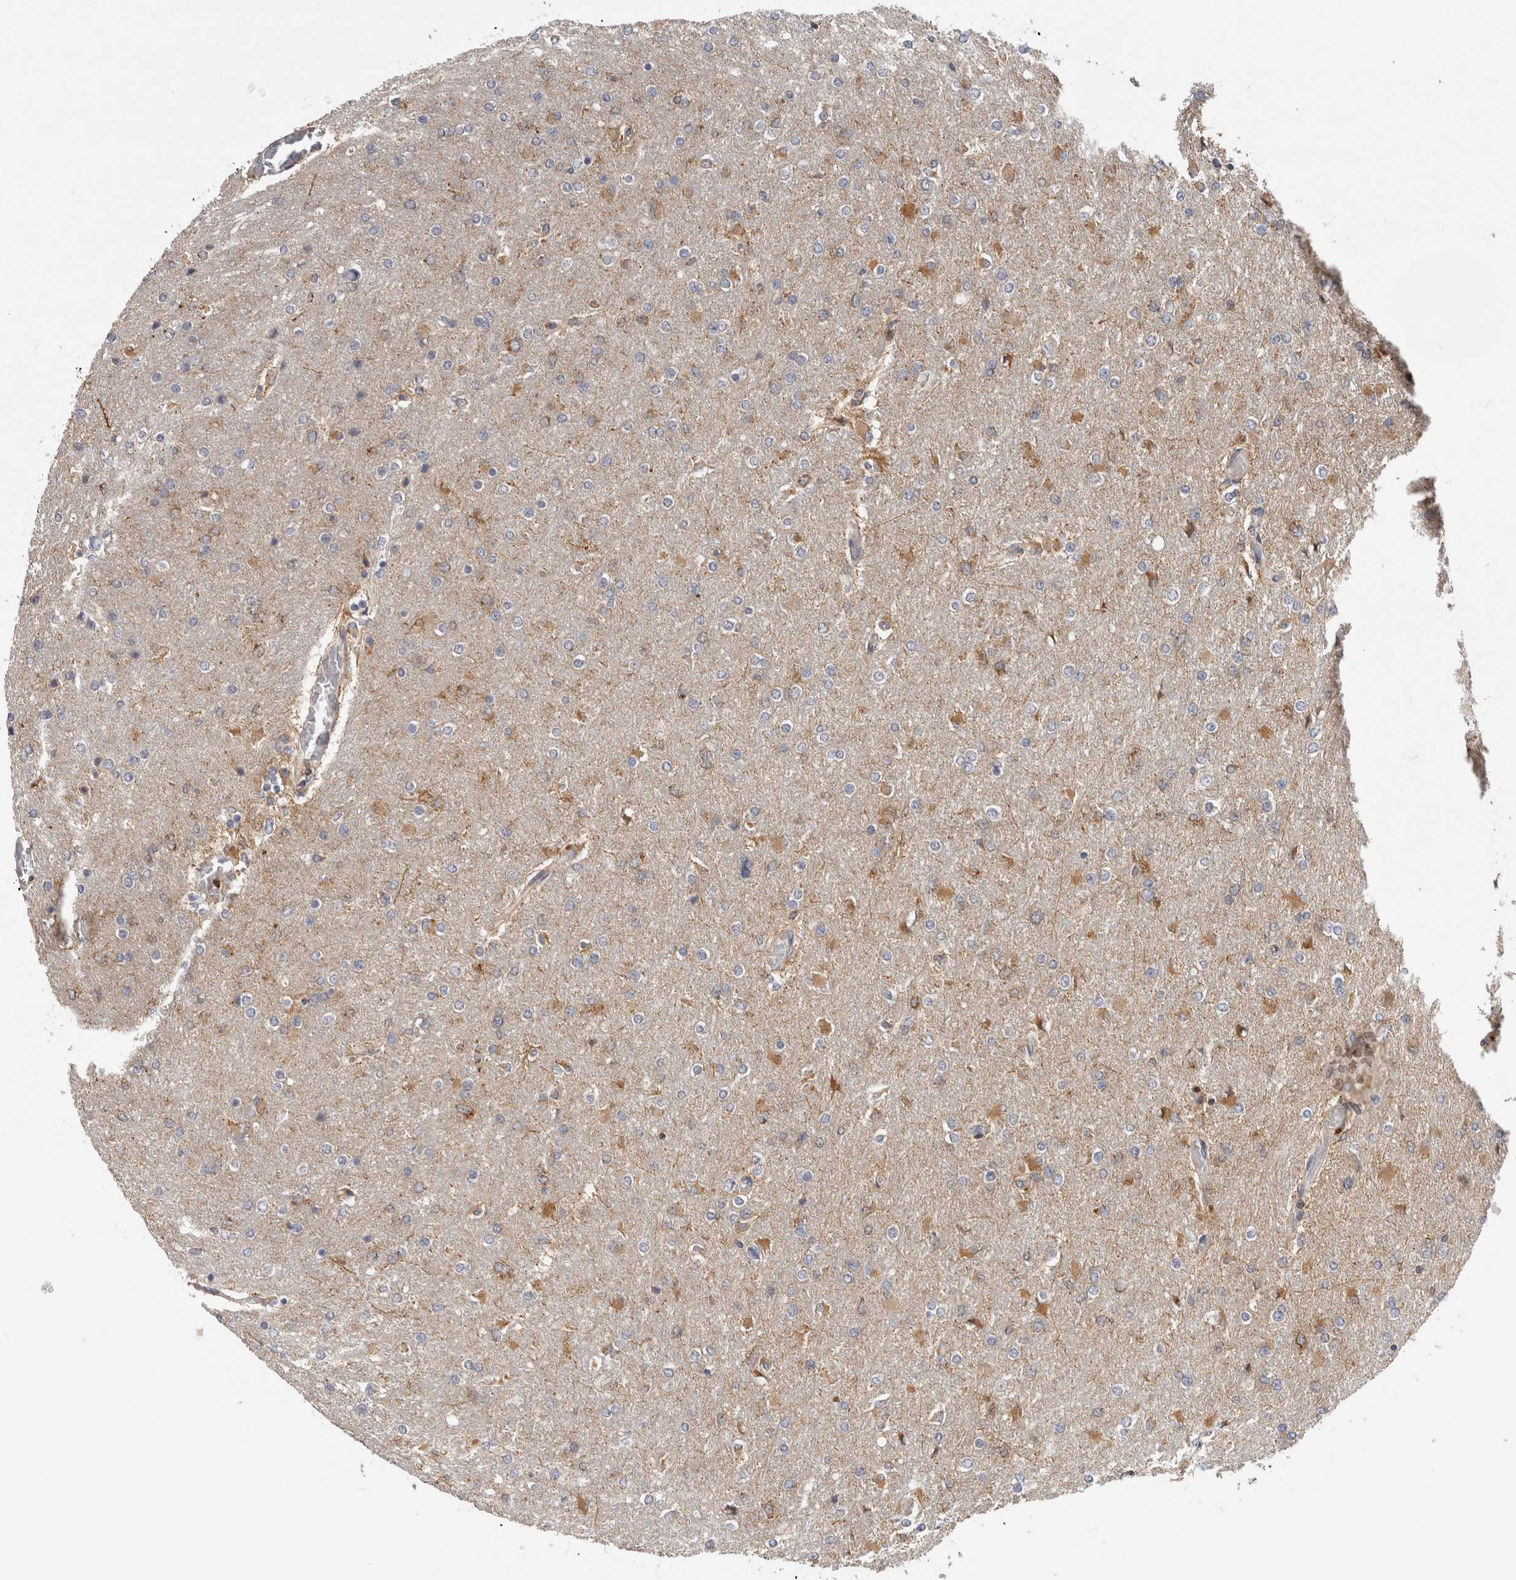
{"staining": {"intensity": "moderate", "quantity": "25%-75%", "location": "cytoplasmic/membranous"}, "tissue": "glioma", "cell_type": "Tumor cells", "image_type": "cancer", "snomed": [{"axis": "morphology", "description": "Glioma, malignant, High grade"}, {"axis": "topography", "description": "Cerebral cortex"}], "caption": "Malignant glioma (high-grade) stained for a protein (brown) displays moderate cytoplasmic/membranous positive expression in about 25%-75% of tumor cells.", "gene": "GRIK2", "patient": {"sex": "female", "age": 36}}